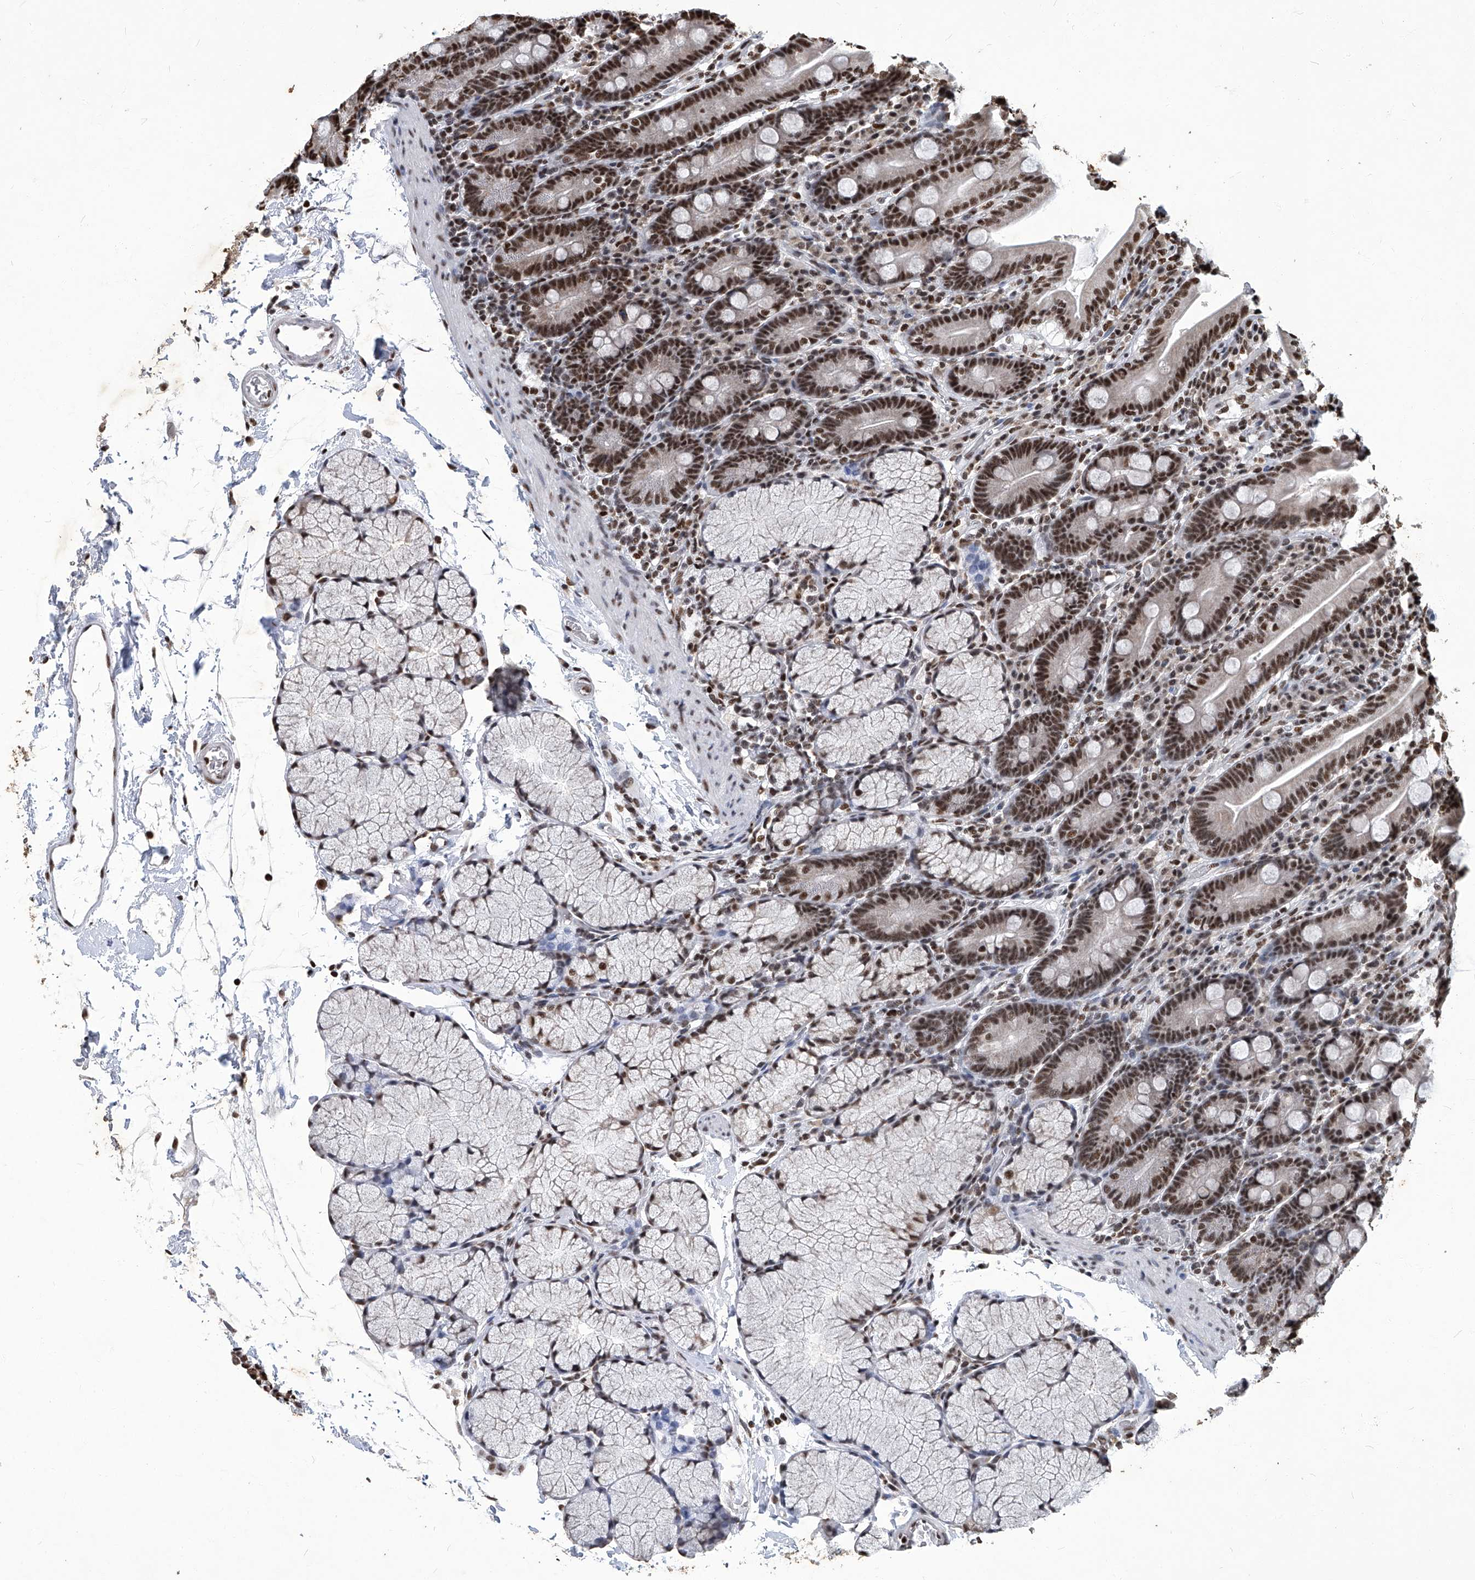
{"staining": {"intensity": "strong", "quantity": ">75%", "location": "nuclear"}, "tissue": "duodenum", "cell_type": "Glandular cells", "image_type": "normal", "snomed": [{"axis": "morphology", "description": "Normal tissue, NOS"}, {"axis": "topography", "description": "Duodenum"}], "caption": "IHC (DAB (3,3'-diaminobenzidine)) staining of normal duodenum shows strong nuclear protein staining in about >75% of glandular cells.", "gene": "HBP1", "patient": {"sex": "male", "age": 35}}